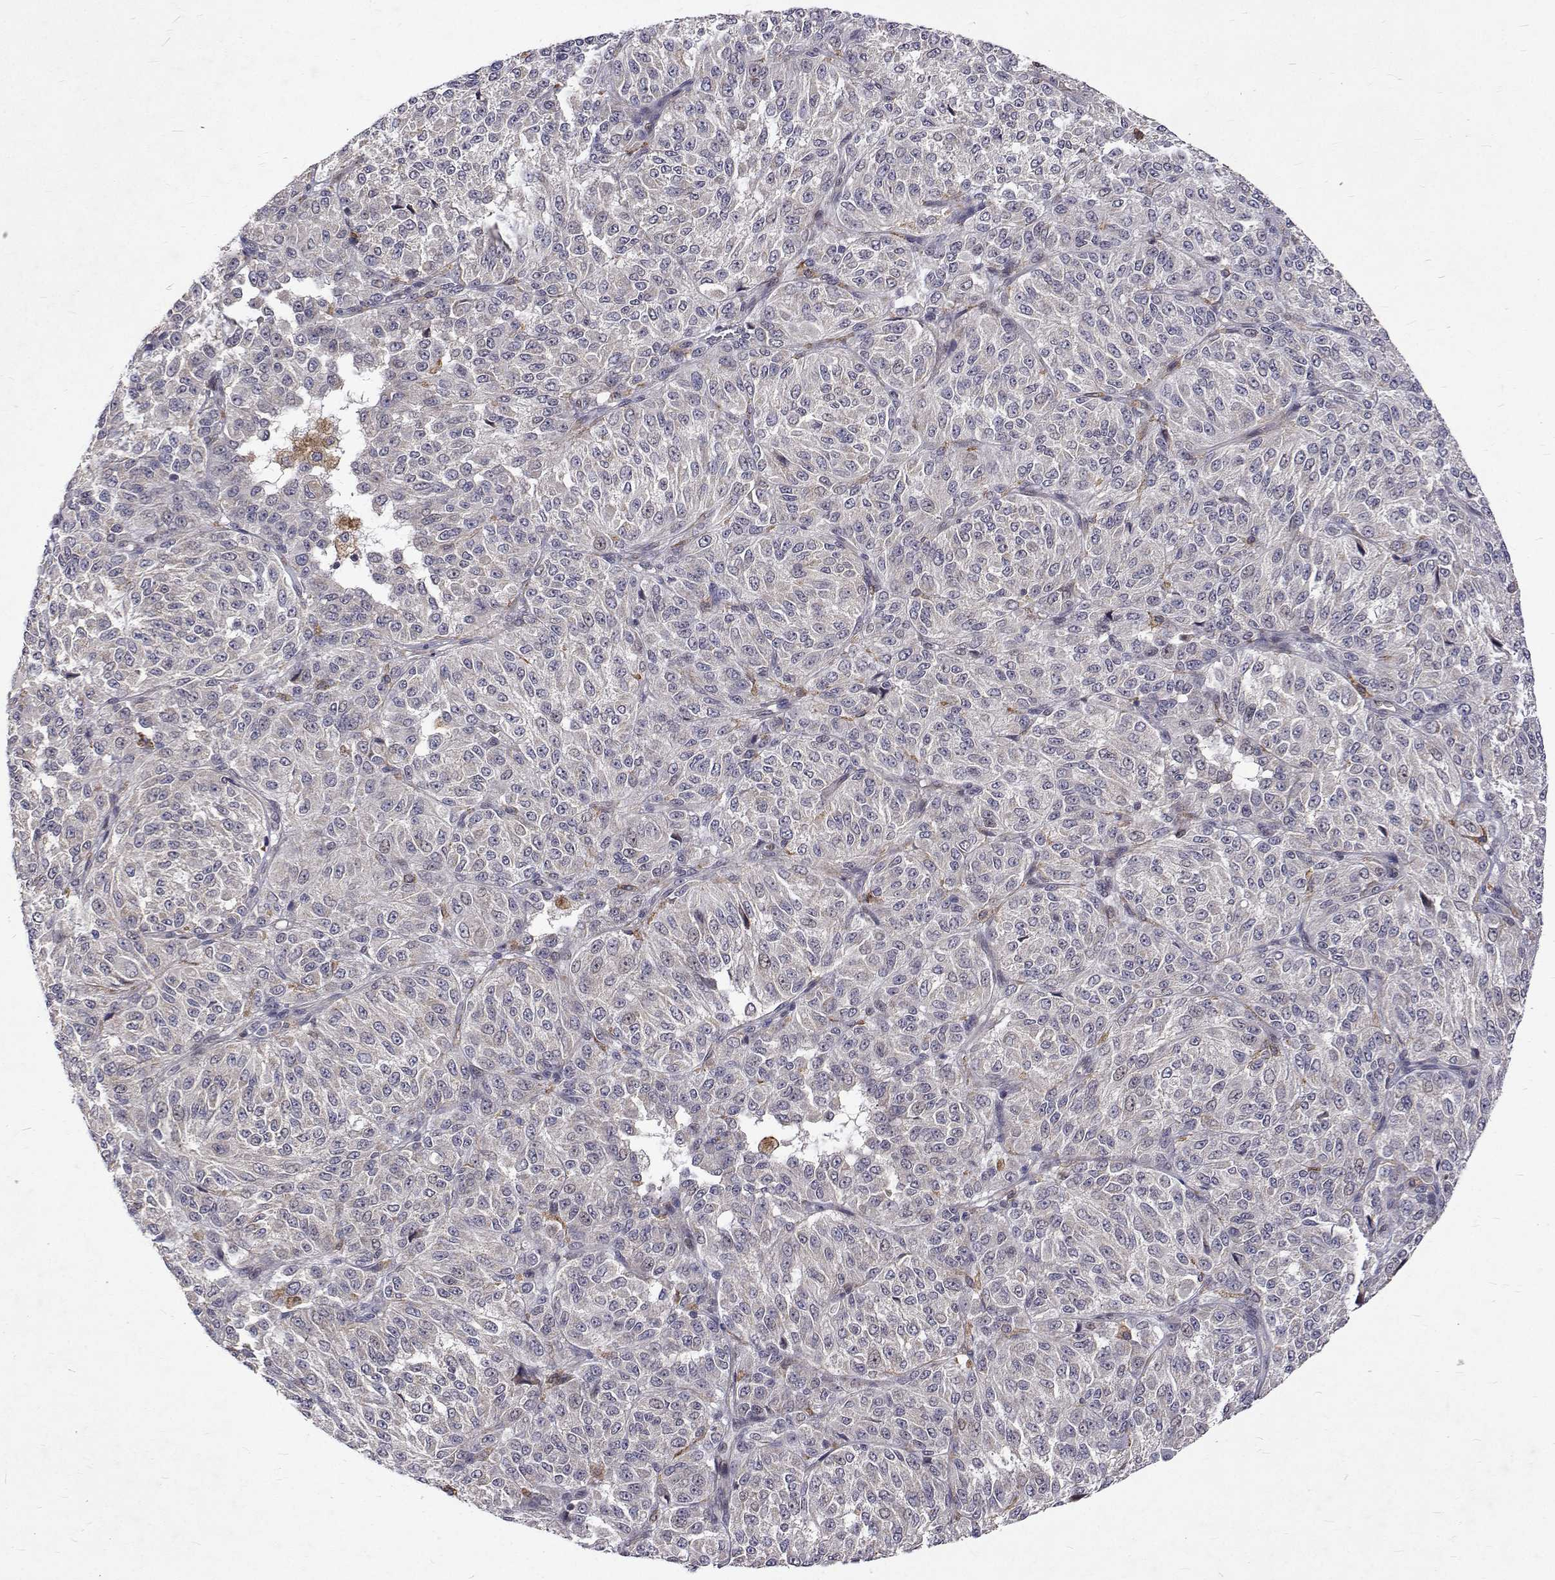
{"staining": {"intensity": "negative", "quantity": "none", "location": "none"}, "tissue": "melanoma", "cell_type": "Tumor cells", "image_type": "cancer", "snomed": [{"axis": "morphology", "description": "Malignant melanoma, Metastatic site"}, {"axis": "topography", "description": "Brain"}], "caption": "The immunohistochemistry (IHC) photomicrograph has no significant positivity in tumor cells of malignant melanoma (metastatic site) tissue.", "gene": "ALKBH8", "patient": {"sex": "female", "age": 56}}